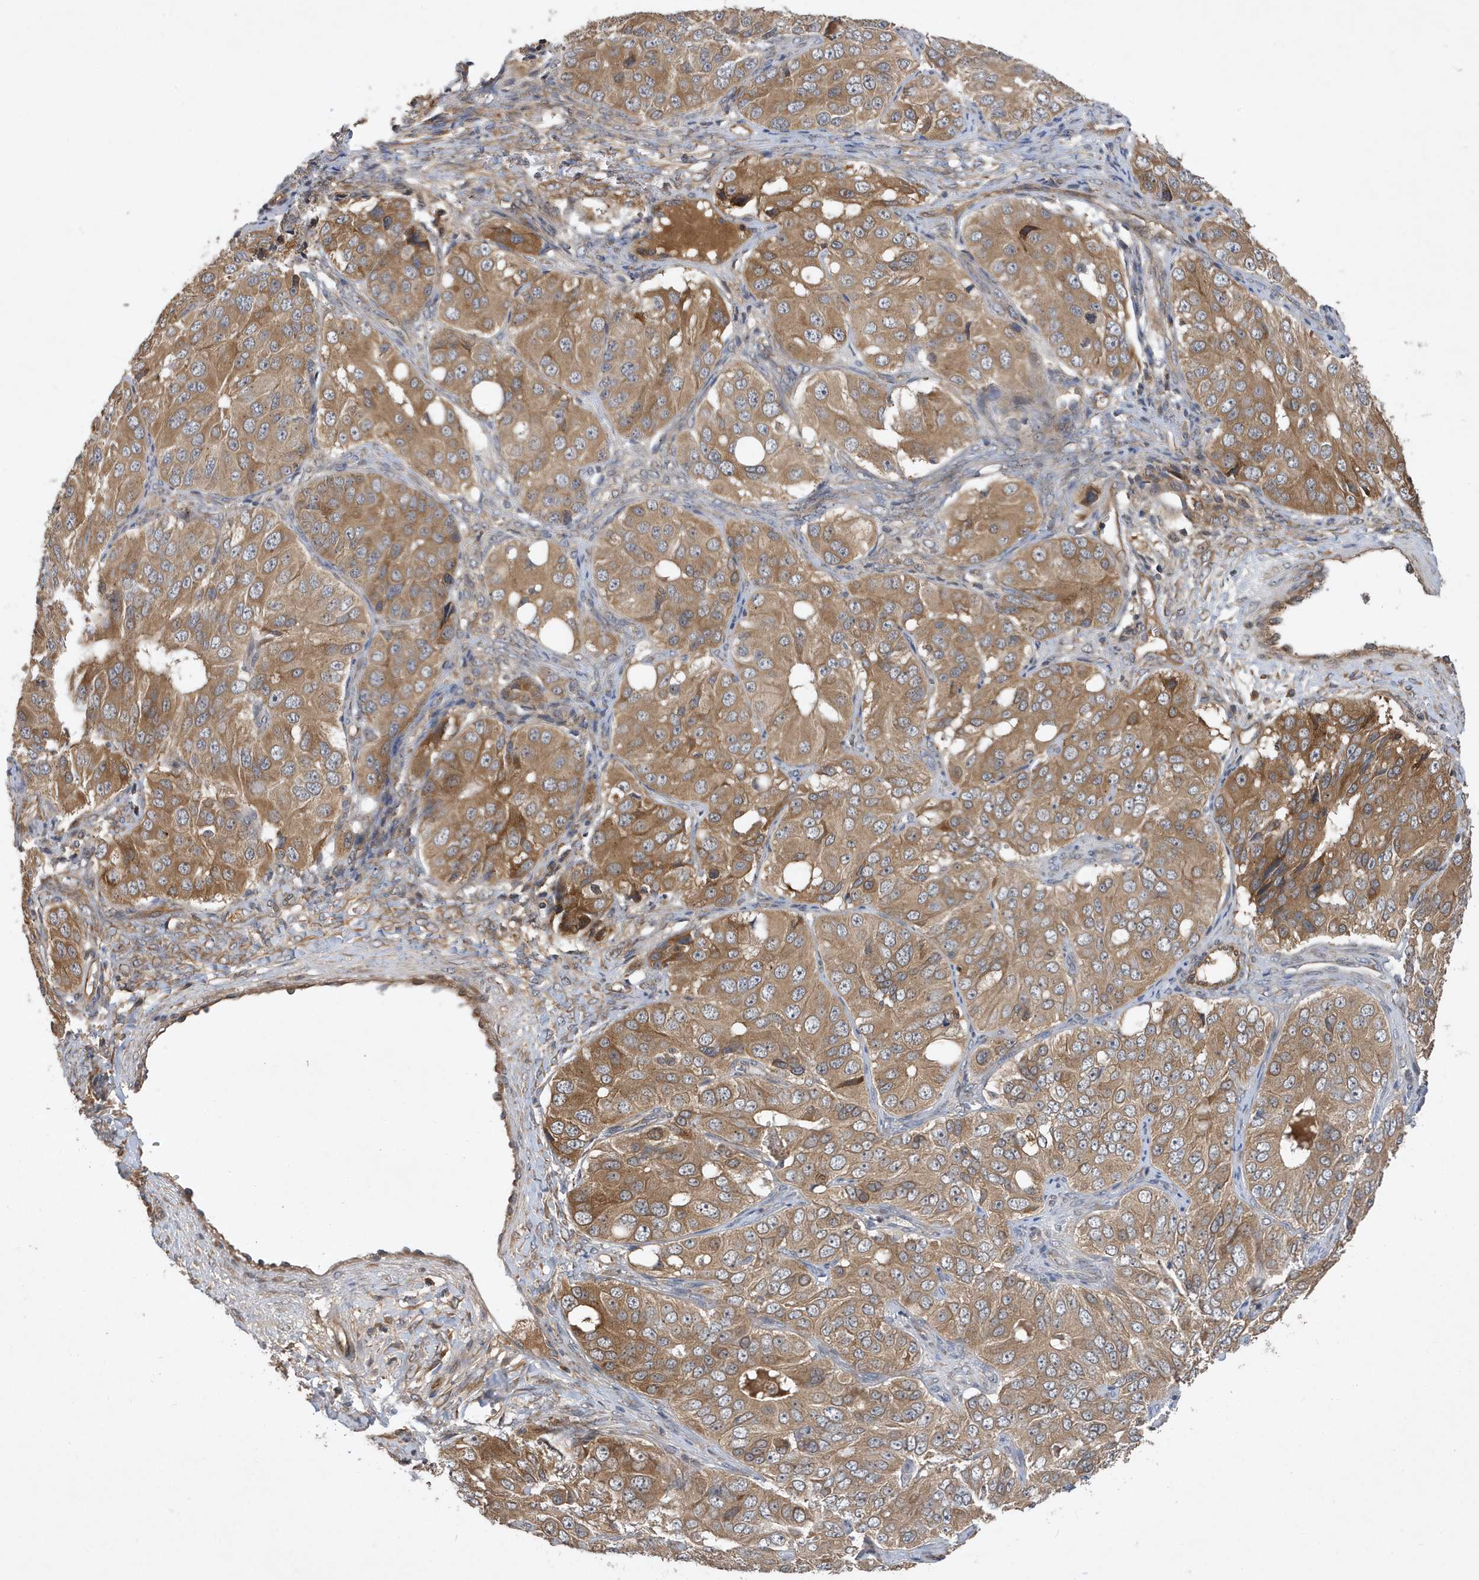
{"staining": {"intensity": "moderate", "quantity": ">75%", "location": "cytoplasmic/membranous"}, "tissue": "ovarian cancer", "cell_type": "Tumor cells", "image_type": "cancer", "snomed": [{"axis": "morphology", "description": "Carcinoma, endometroid"}, {"axis": "topography", "description": "Ovary"}], "caption": "Endometroid carcinoma (ovarian) stained with a brown dye displays moderate cytoplasmic/membranous positive expression in about >75% of tumor cells.", "gene": "LAPTM4A", "patient": {"sex": "female", "age": 51}}